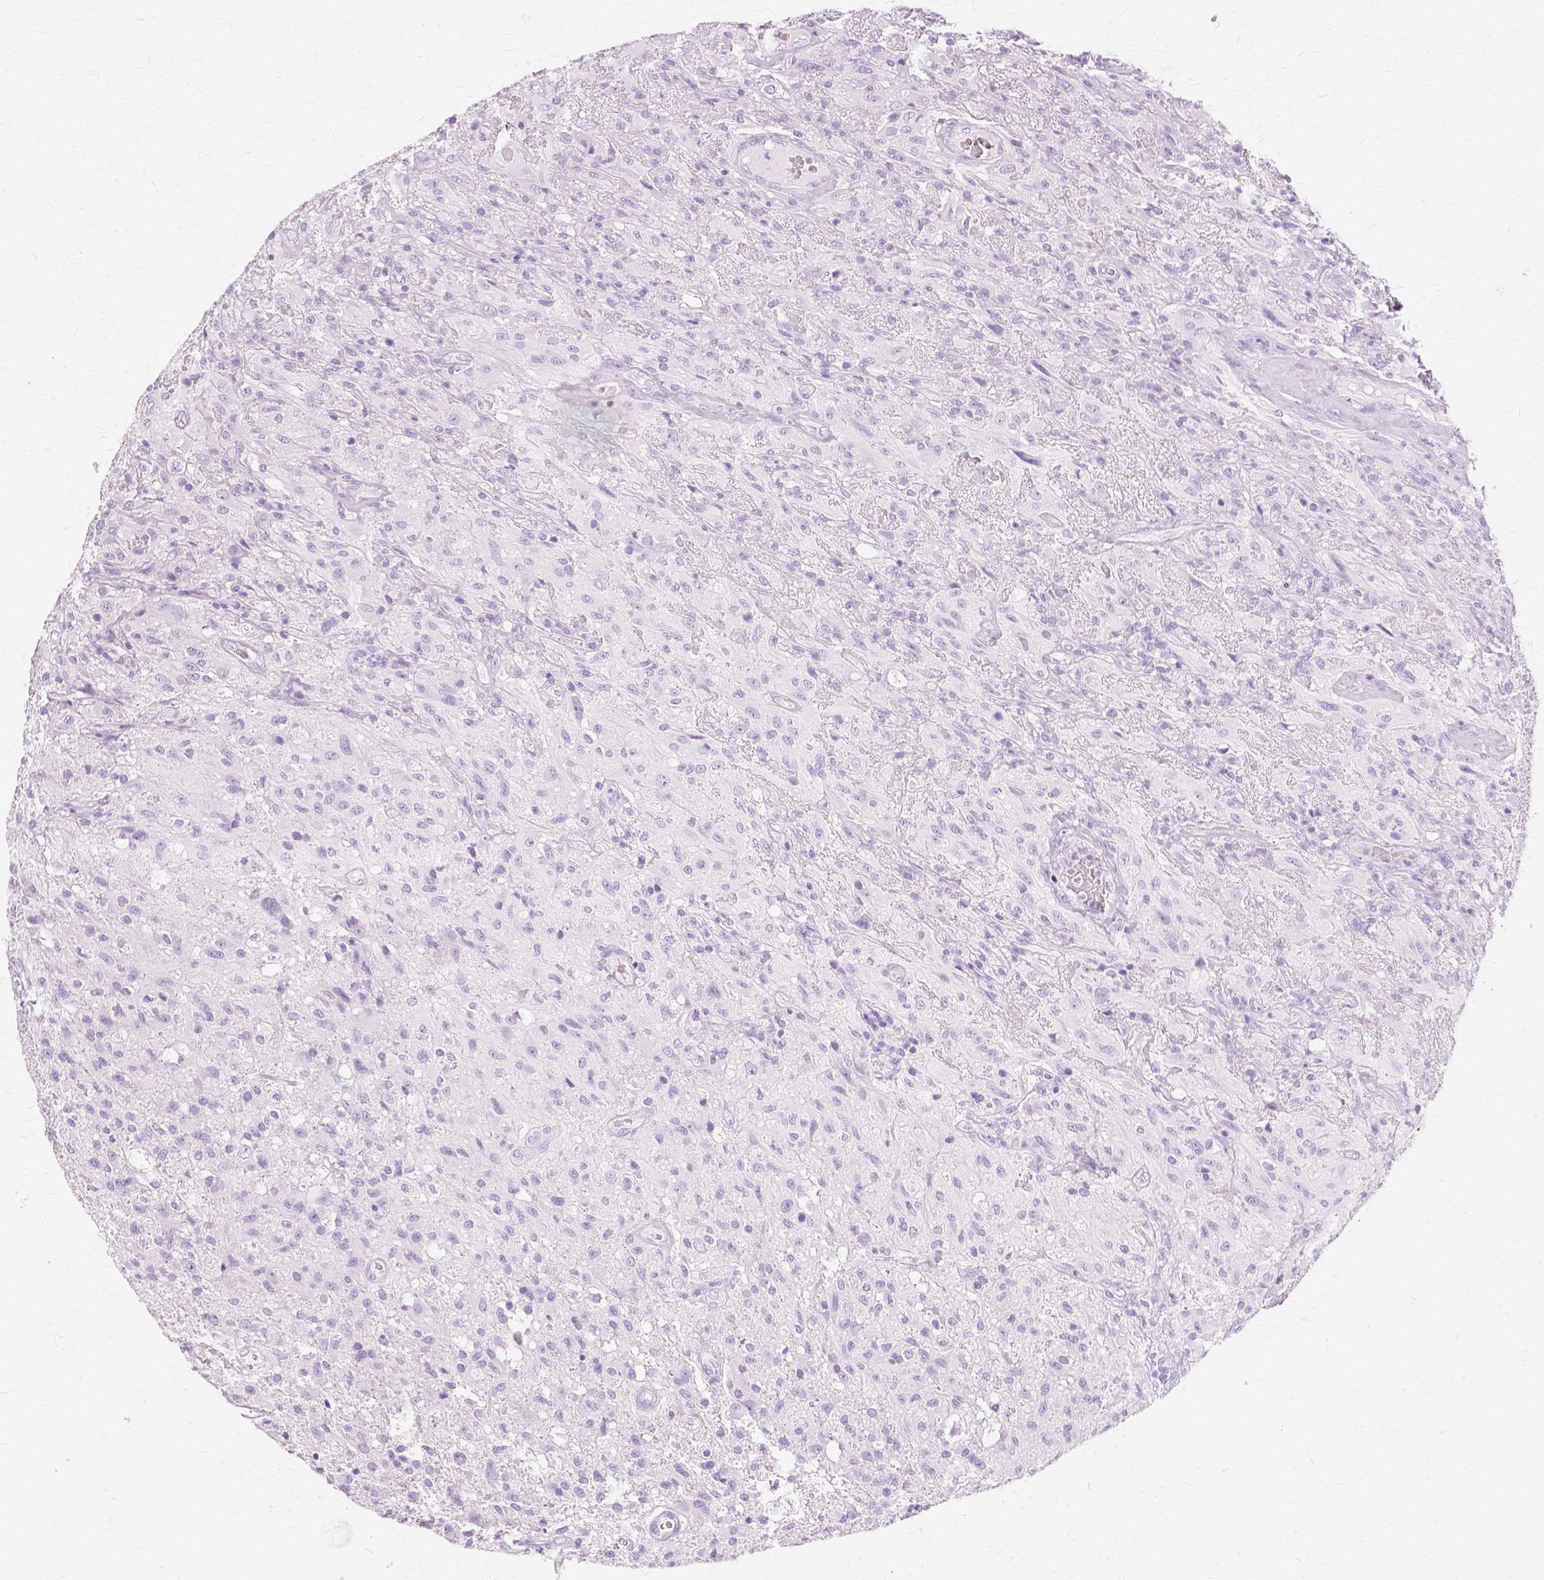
{"staining": {"intensity": "negative", "quantity": "none", "location": "none"}, "tissue": "glioma", "cell_type": "Tumor cells", "image_type": "cancer", "snomed": [{"axis": "morphology", "description": "Glioma, malignant, High grade"}, {"axis": "topography", "description": "Brain"}], "caption": "Immunohistochemistry of human glioma displays no positivity in tumor cells. (DAB IHC visualized using brightfield microscopy, high magnification).", "gene": "TGM1", "patient": {"sex": "male", "age": 46}}